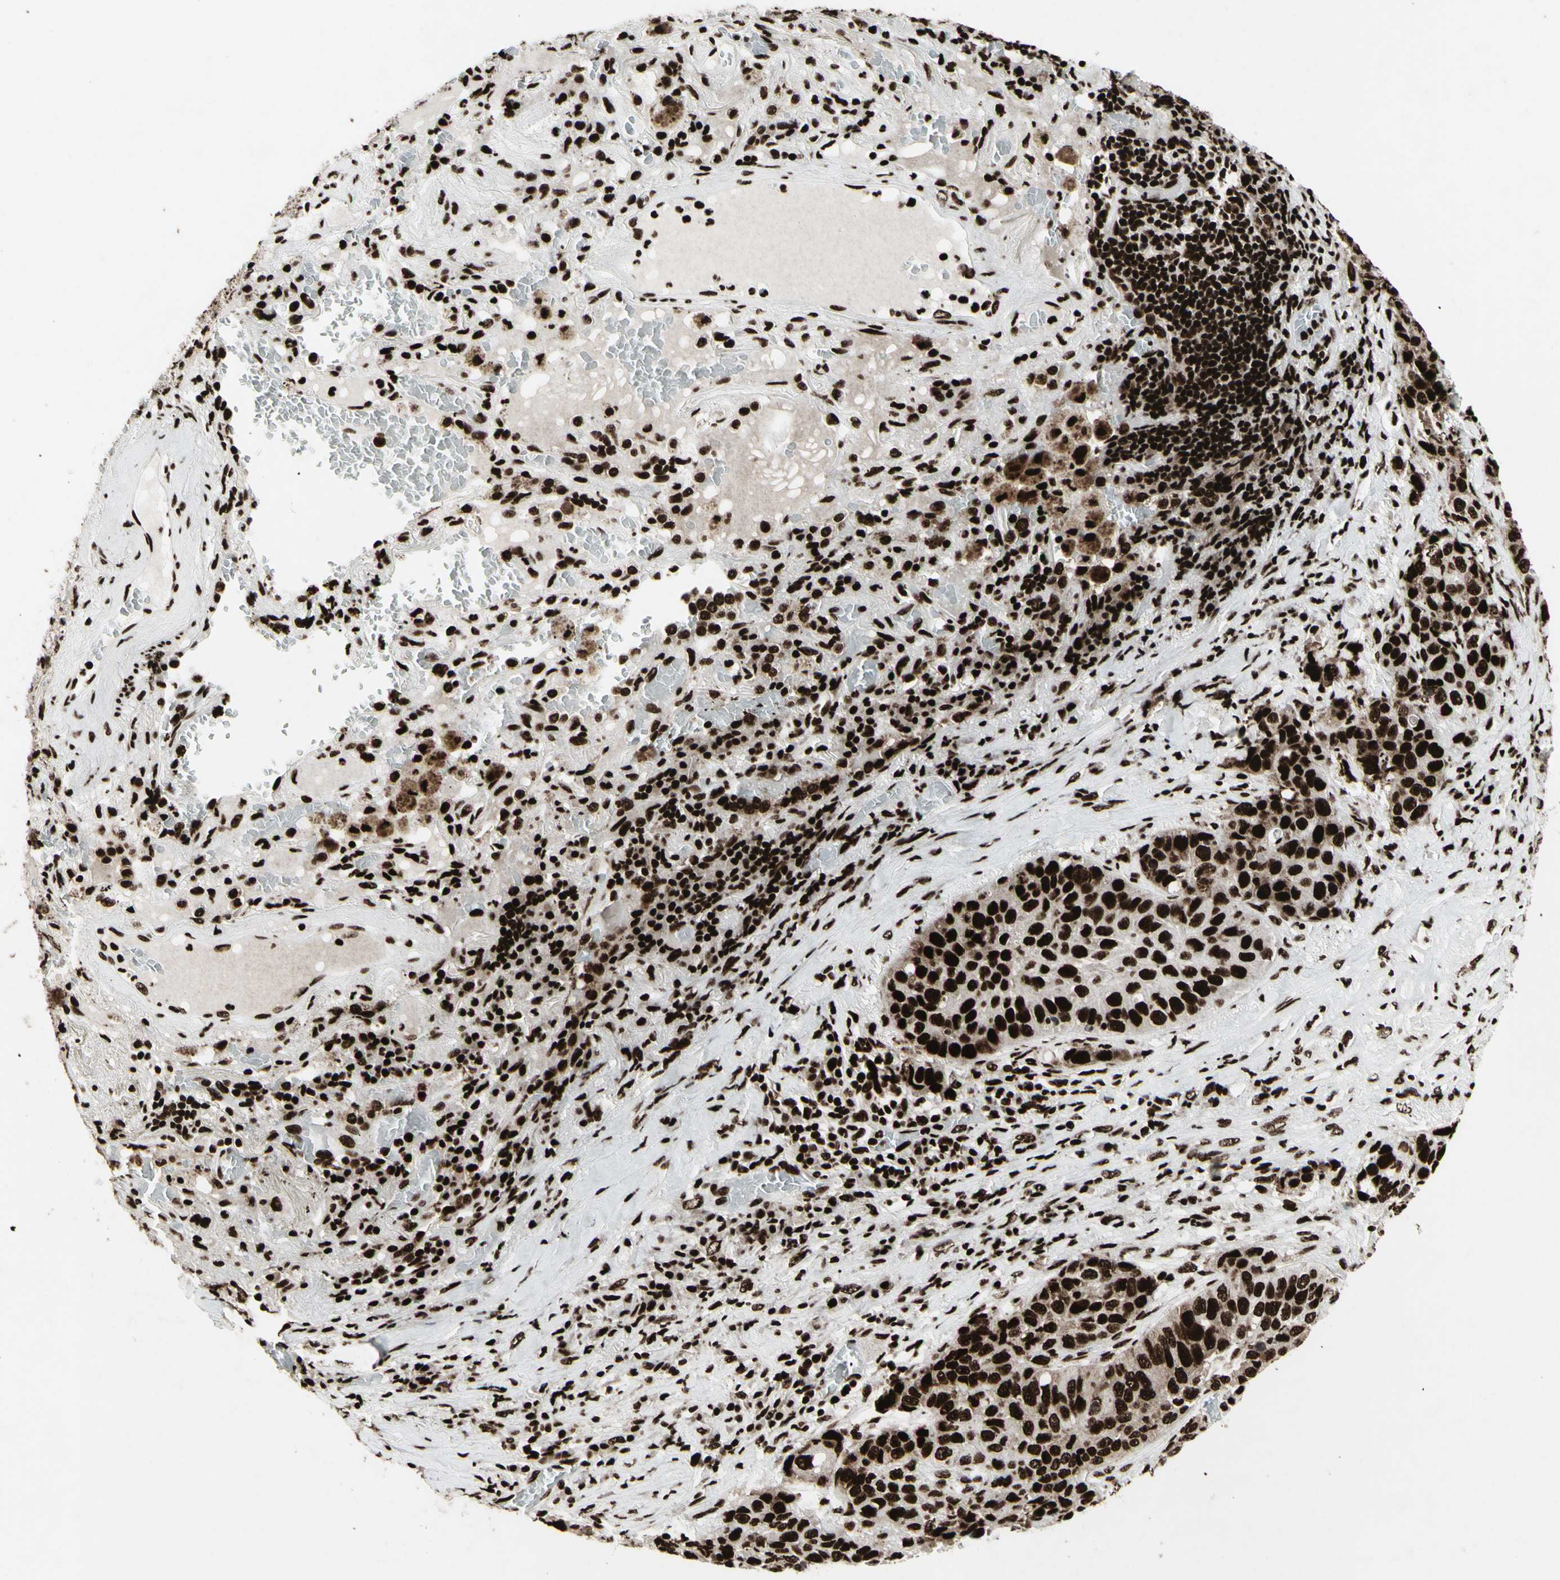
{"staining": {"intensity": "strong", "quantity": ">75%", "location": "nuclear"}, "tissue": "lung cancer", "cell_type": "Tumor cells", "image_type": "cancer", "snomed": [{"axis": "morphology", "description": "Squamous cell carcinoma, NOS"}, {"axis": "topography", "description": "Lung"}], "caption": "The immunohistochemical stain shows strong nuclear expression in tumor cells of lung cancer tissue.", "gene": "U2AF2", "patient": {"sex": "male", "age": 57}}